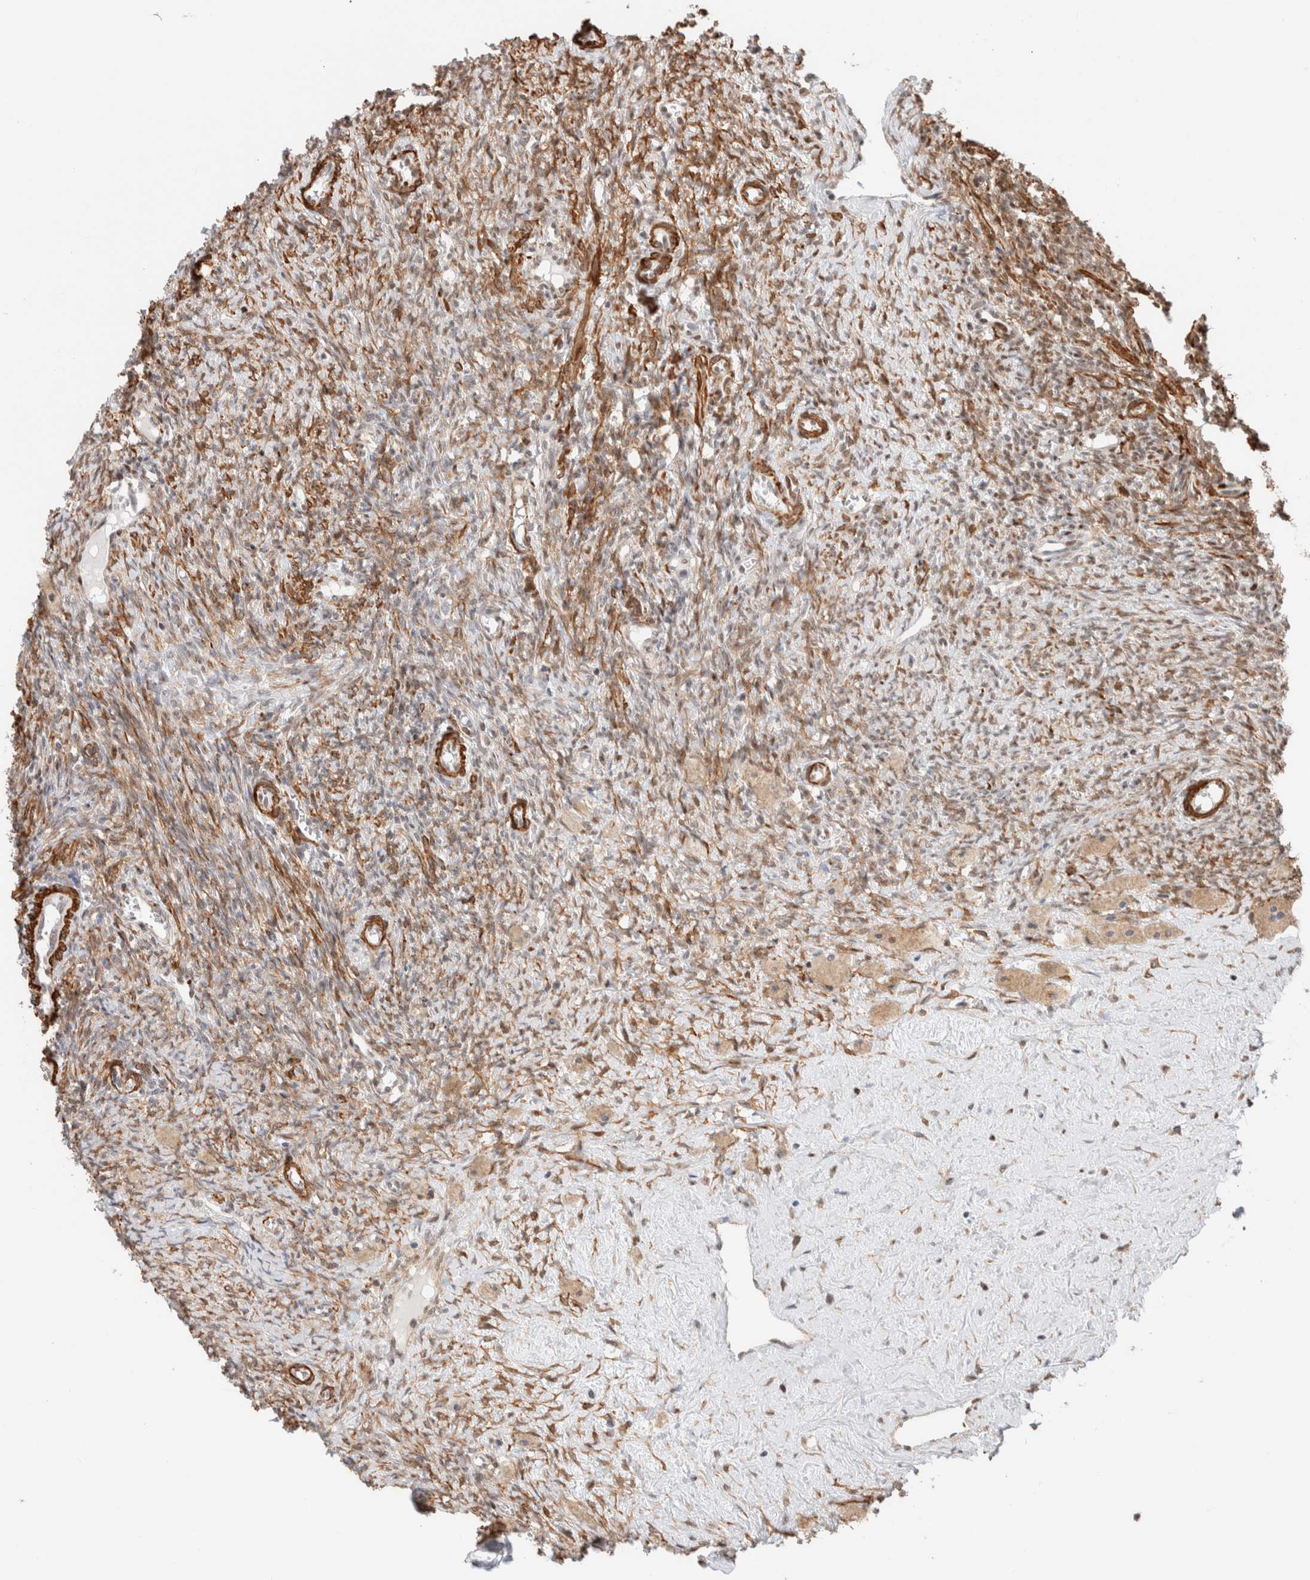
{"staining": {"intensity": "strong", "quantity": ">75%", "location": "cytoplasmic/membranous,nuclear"}, "tissue": "ovary", "cell_type": "Follicle cells", "image_type": "normal", "snomed": [{"axis": "morphology", "description": "Normal tissue, NOS"}, {"axis": "topography", "description": "Ovary"}], "caption": "Protein expression analysis of unremarkable human ovary reveals strong cytoplasmic/membranous,nuclear staining in about >75% of follicle cells.", "gene": "ID3", "patient": {"sex": "female", "age": 41}}